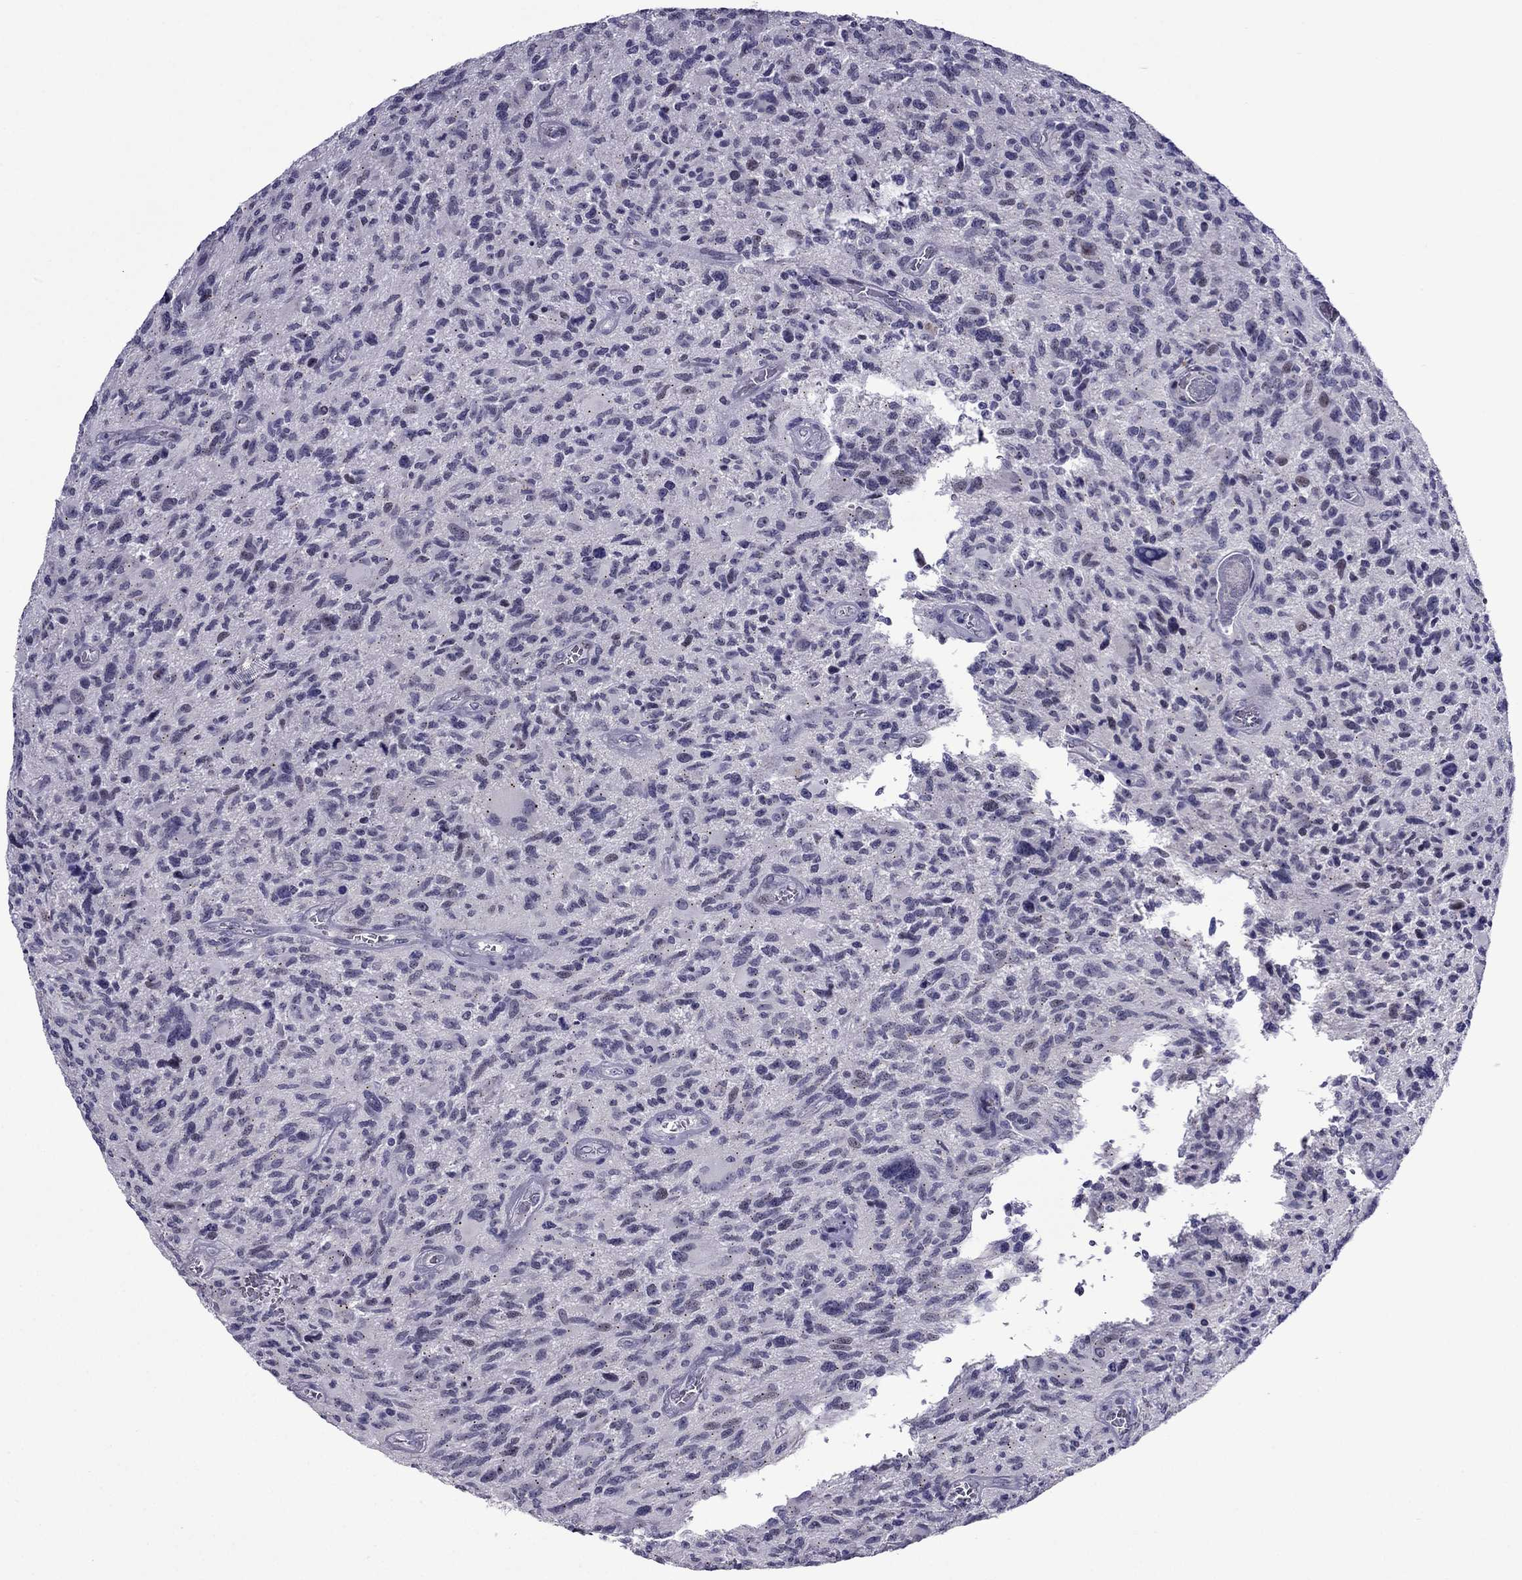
{"staining": {"intensity": "negative", "quantity": "none", "location": "none"}, "tissue": "glioma", "cell_type": "Tumor cells", "image_type": "cancer", "snomed": [{"axis": "morphology", "description": "Glioma, malignant, NOS"}, {"axis": "morphology", "description": "Glioma, malignant, High grade"}, {"axis": "topography", "description": "Brain"}], "caption": "This is an IHC image of glioma. There is no staining in tumor cells.", "gene": "MYBPH", "patient": {"sex": "female", "age": 71}}